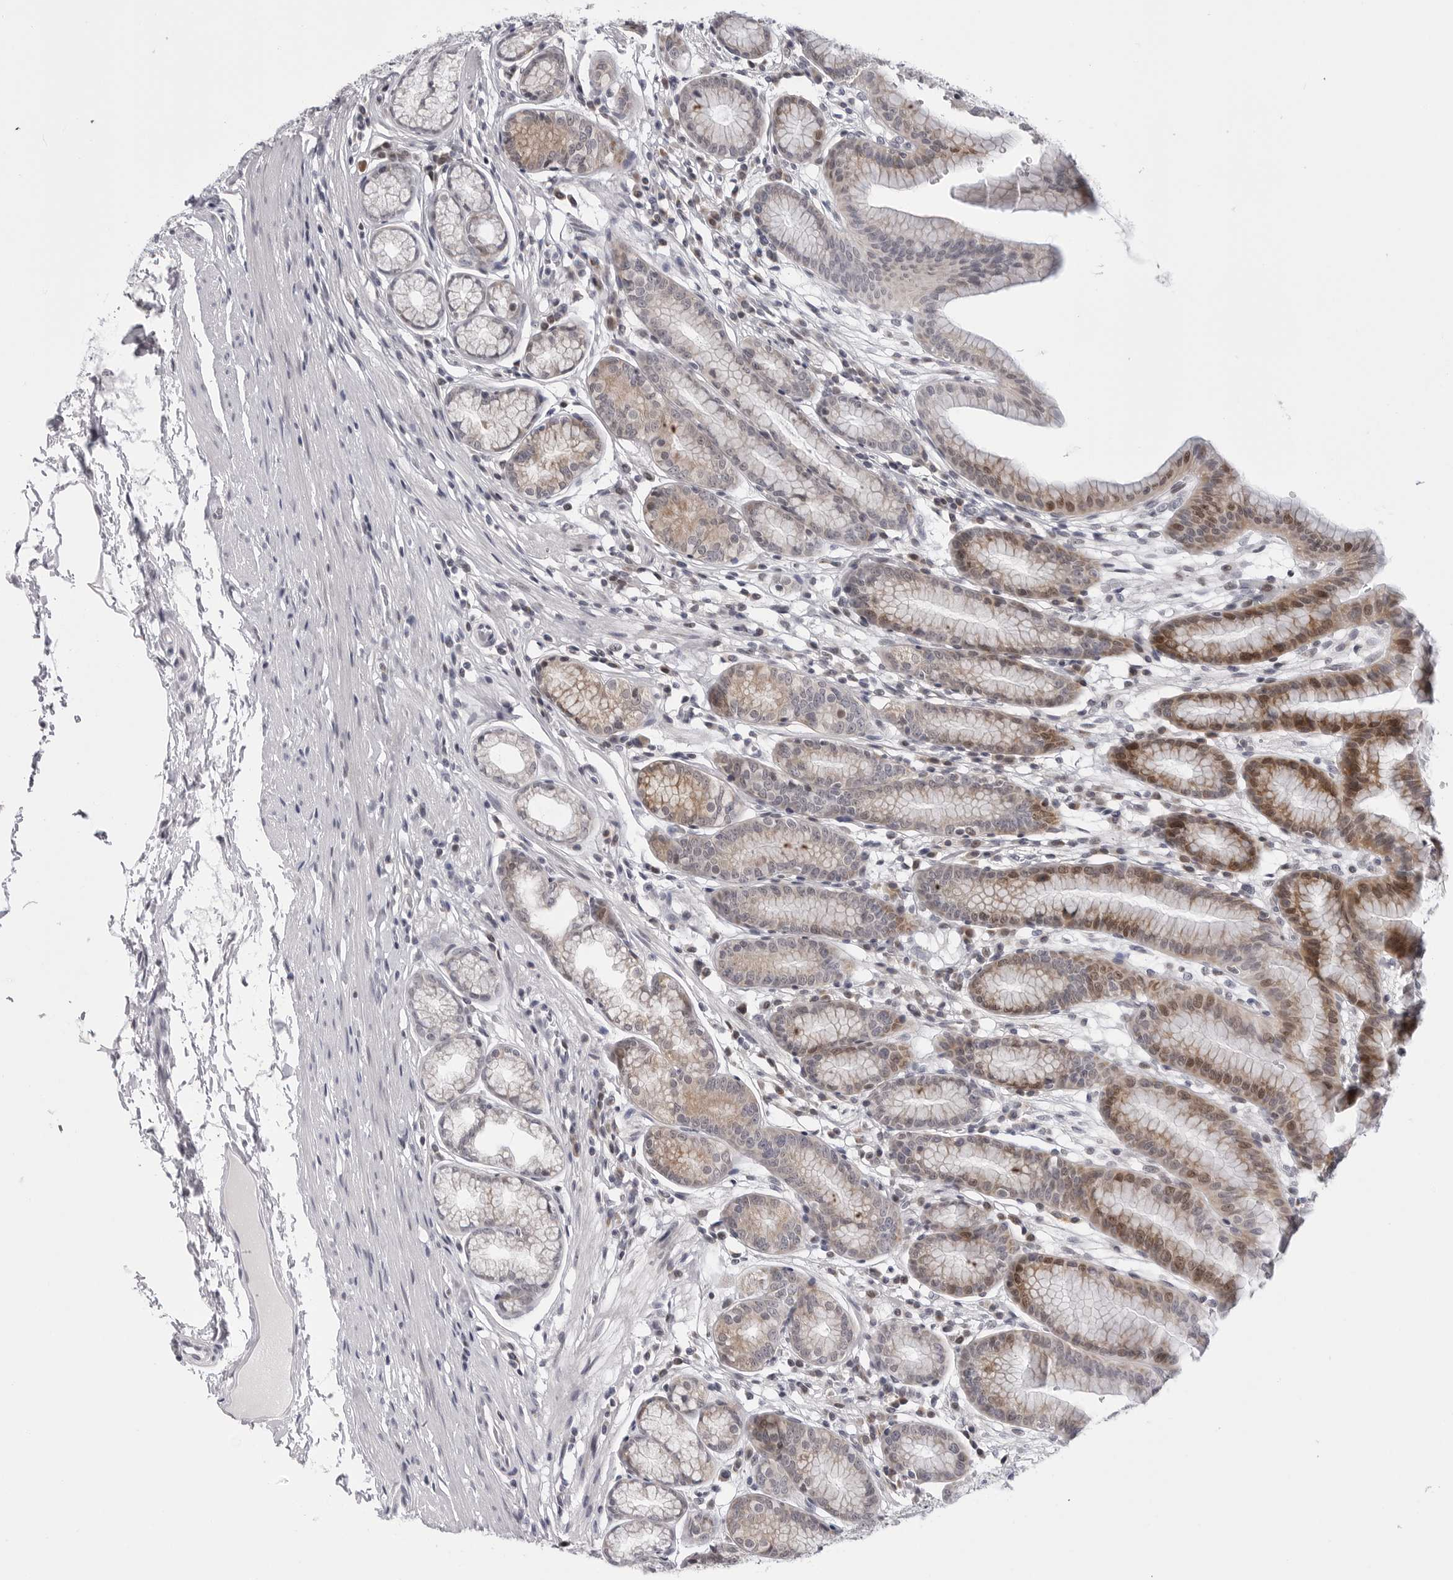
{"staining": {"intensity": "moderate", "quantity": "25%-75%", "location": "cytoplasmic/membranous,nuclear"}, "tissue": "stomach", "cell_type": "Glandular cells", "image_type": "normal", "snomed": [{"axis": "morphology", "description": "Normal tissue, NOS"}, {"axis": "topography", "description": "Stomach"}], "caption": "A high-resolution photomicrograph shows immunohistochemistry staining of unremarkable stomach, which displays moderate cytoplasmic/membranous,nuclear staining in approximately 25%-75% of glandular cells. (Brightfield microscopy of DAB IHC at high magnification).", "gene": "CDK20", "patient": {"sex": "male", "age": 42}}